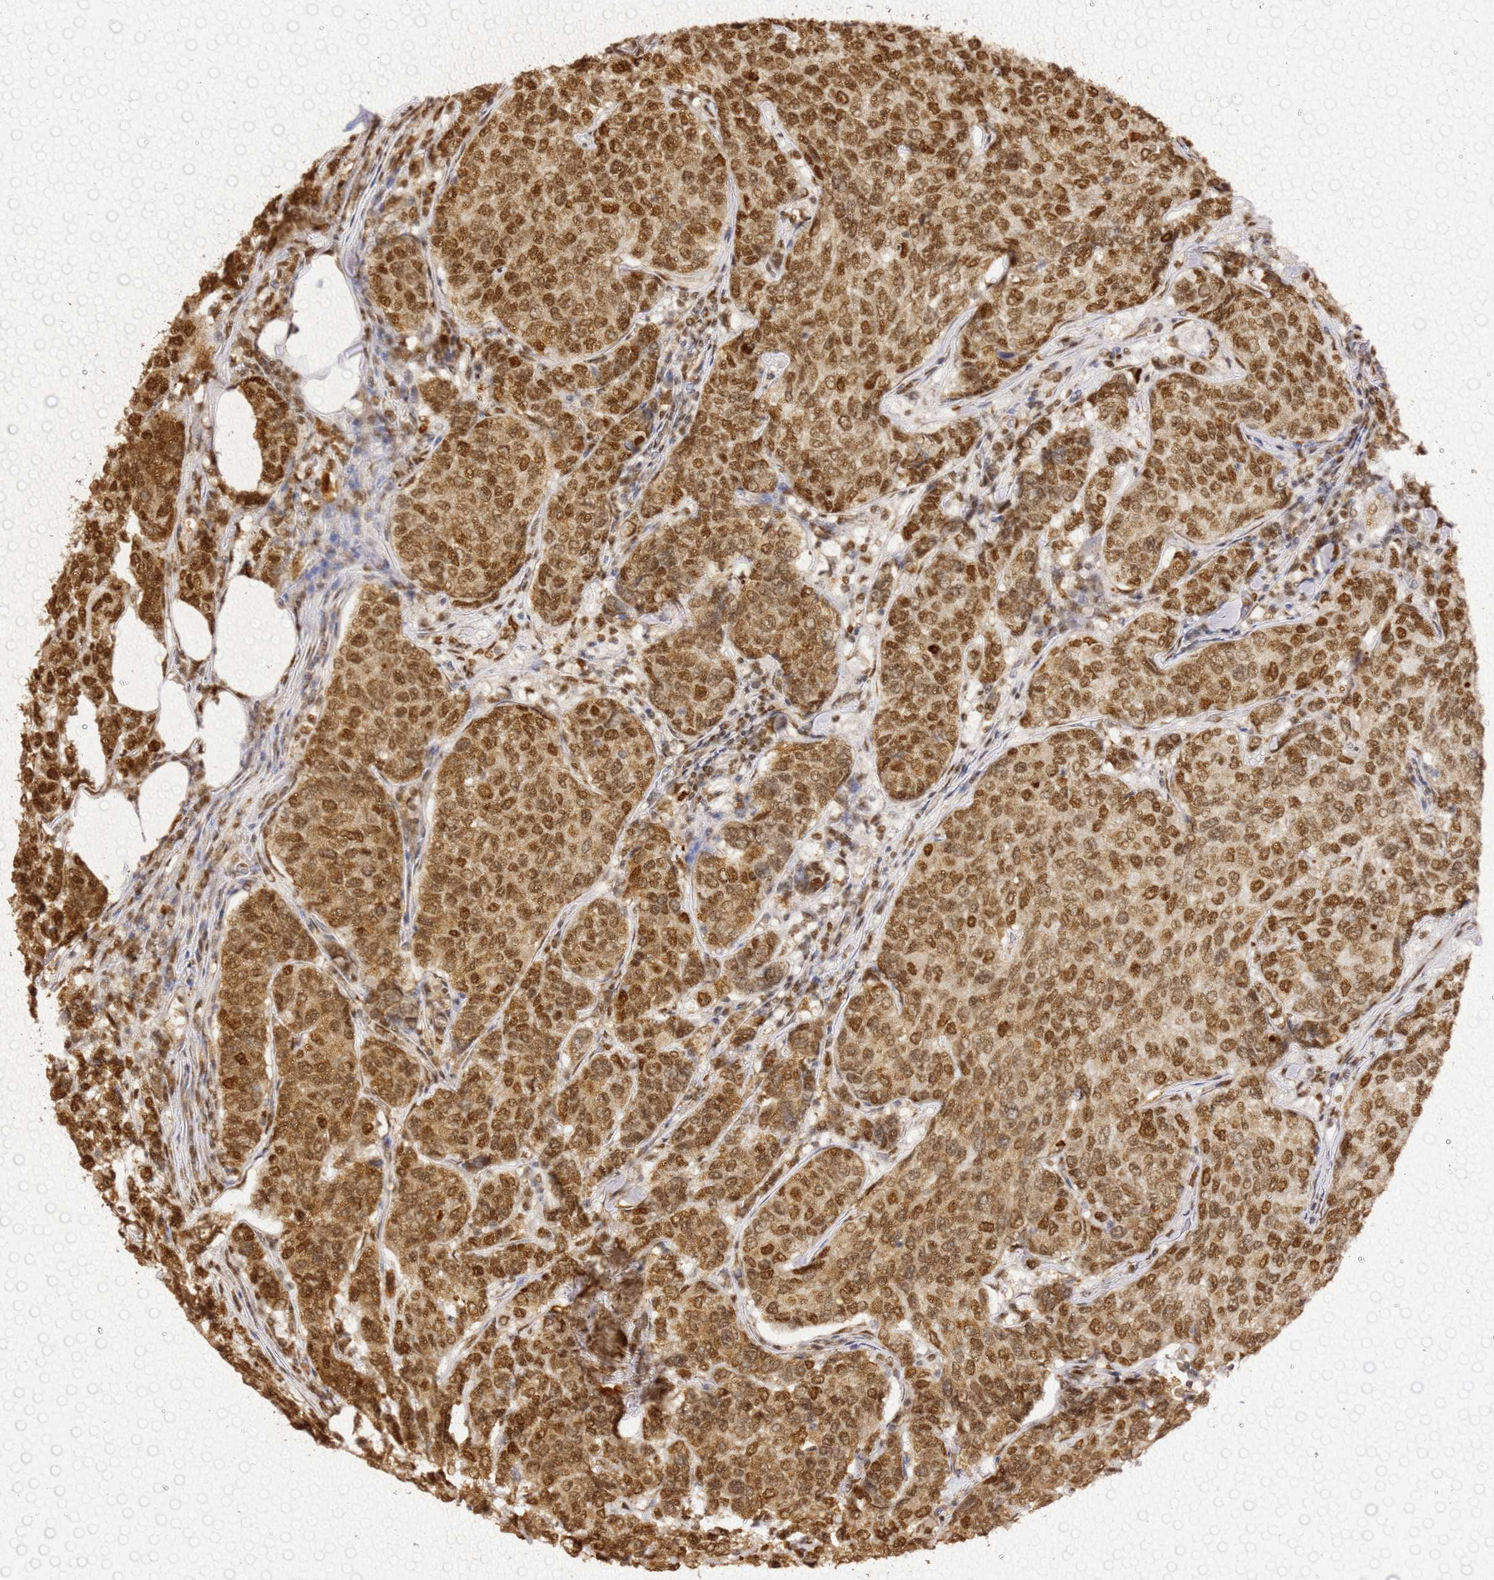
{"staining": {"intensity": "moderate", "quantity": ">75%", "location": "nuclear"}, "tissue": "breast cancer", "cell_type": "Tumor cells", "image_type": "cancer", "snomed": [{"axis": "morphology", "description": "Duct carcinoma"}, {"axis": "topography", "description": "Breast"}], "caption": "Human breast cancer (intraductal carcinoma) stained for a protein (brown) shows moderate nuclear positive positivity in about >75% of tumor cells.", "gene": "APEX1", "patient": {"sex": "female", "age": 55}}